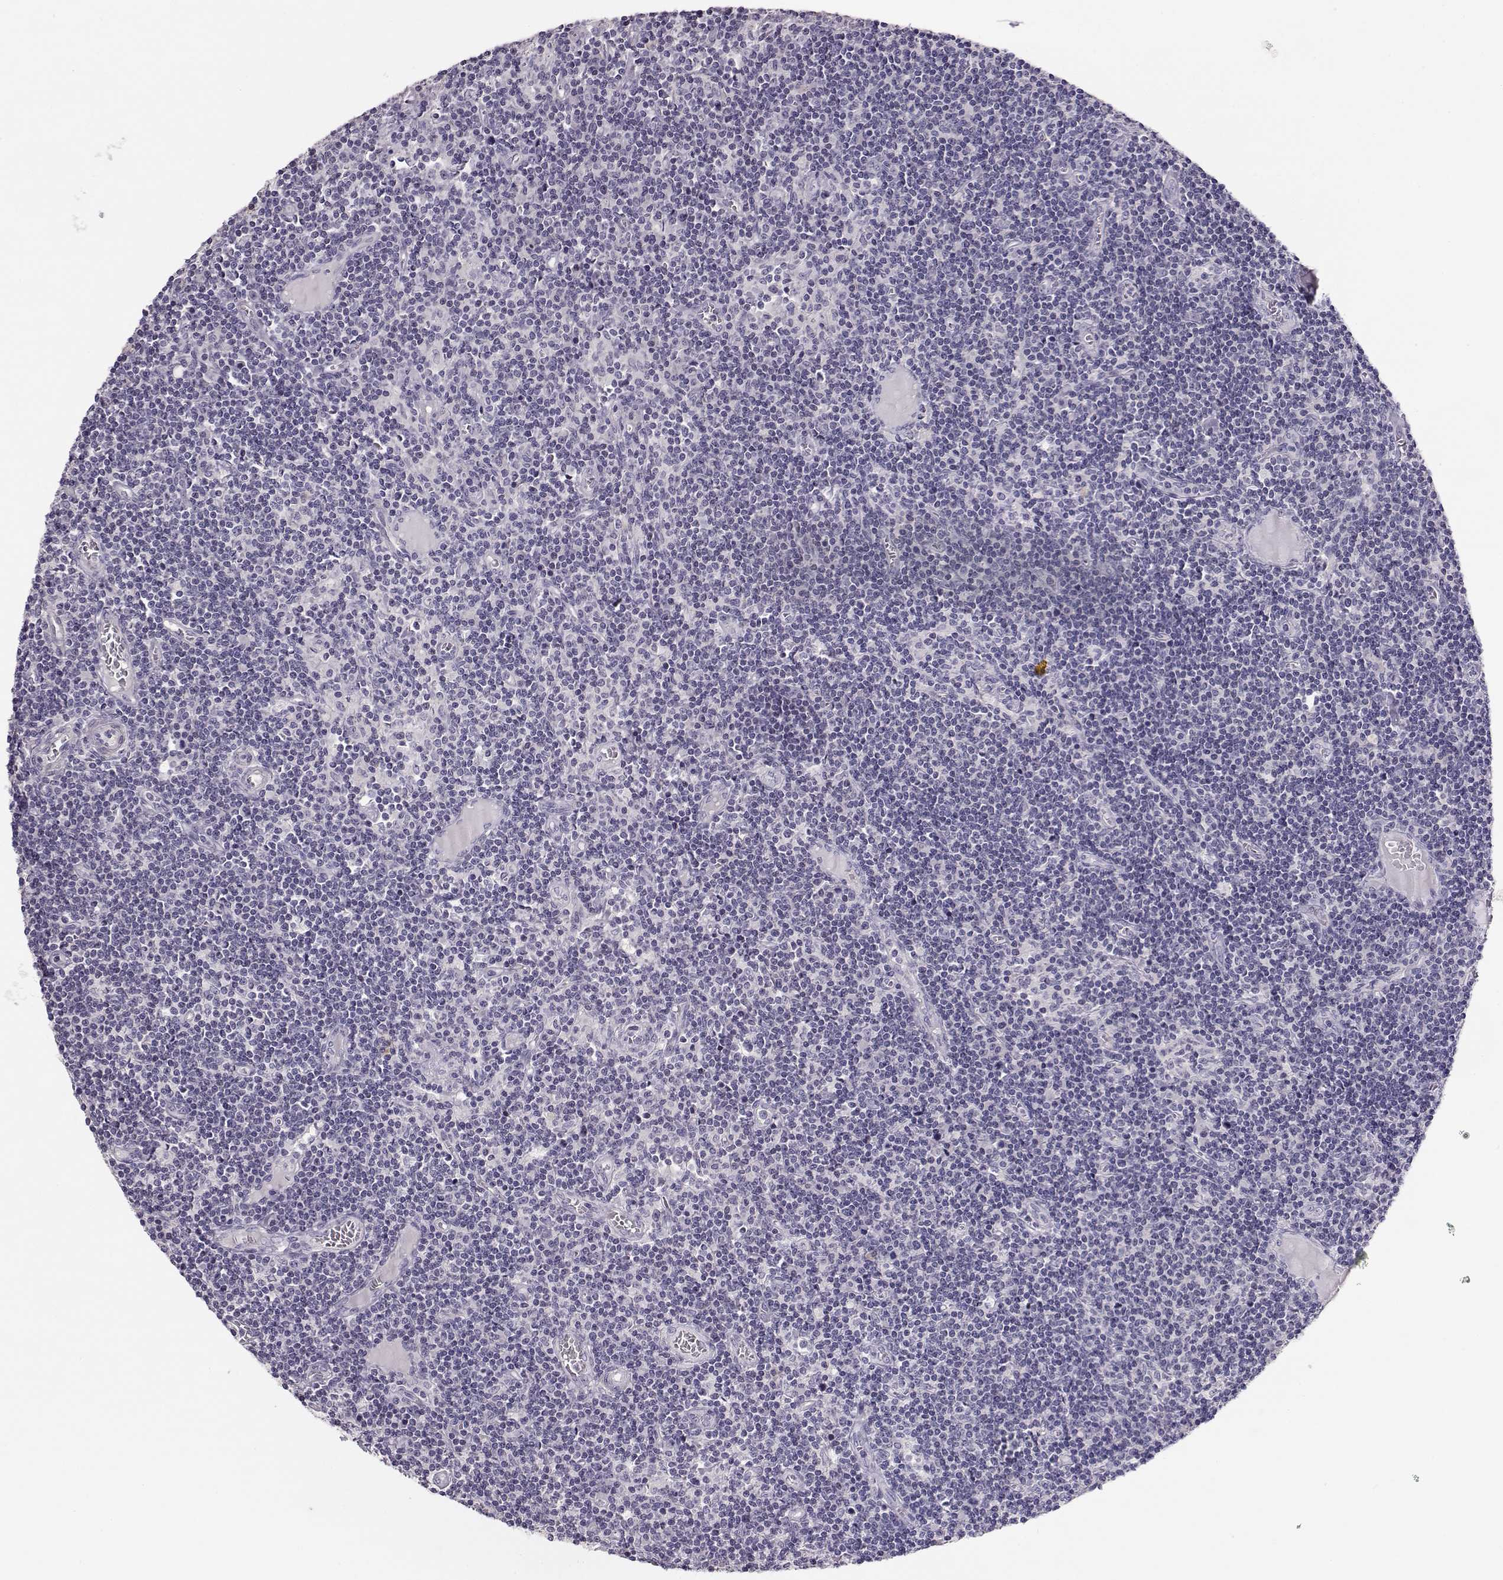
{"staining": {"intensity": "negative", "quantity": "none", "location": "none"}, "tissue": "lymph node", "cell_type": "Germinal center cells", "image_type": "normal", "snomed": [{"axis": "morphology", "description": "Normal tissue, NOS"}, {"axis": "topography", "description": "Lymph node"}], "caption": "IHC of benign lymph node reveals no positivity in germinal center cells. (Brightfield microscopy of DAB immunohistochemistry (IHC) at high magnification).", "gene": "CRX", "patient": {"sex": "female", "age": 72}}